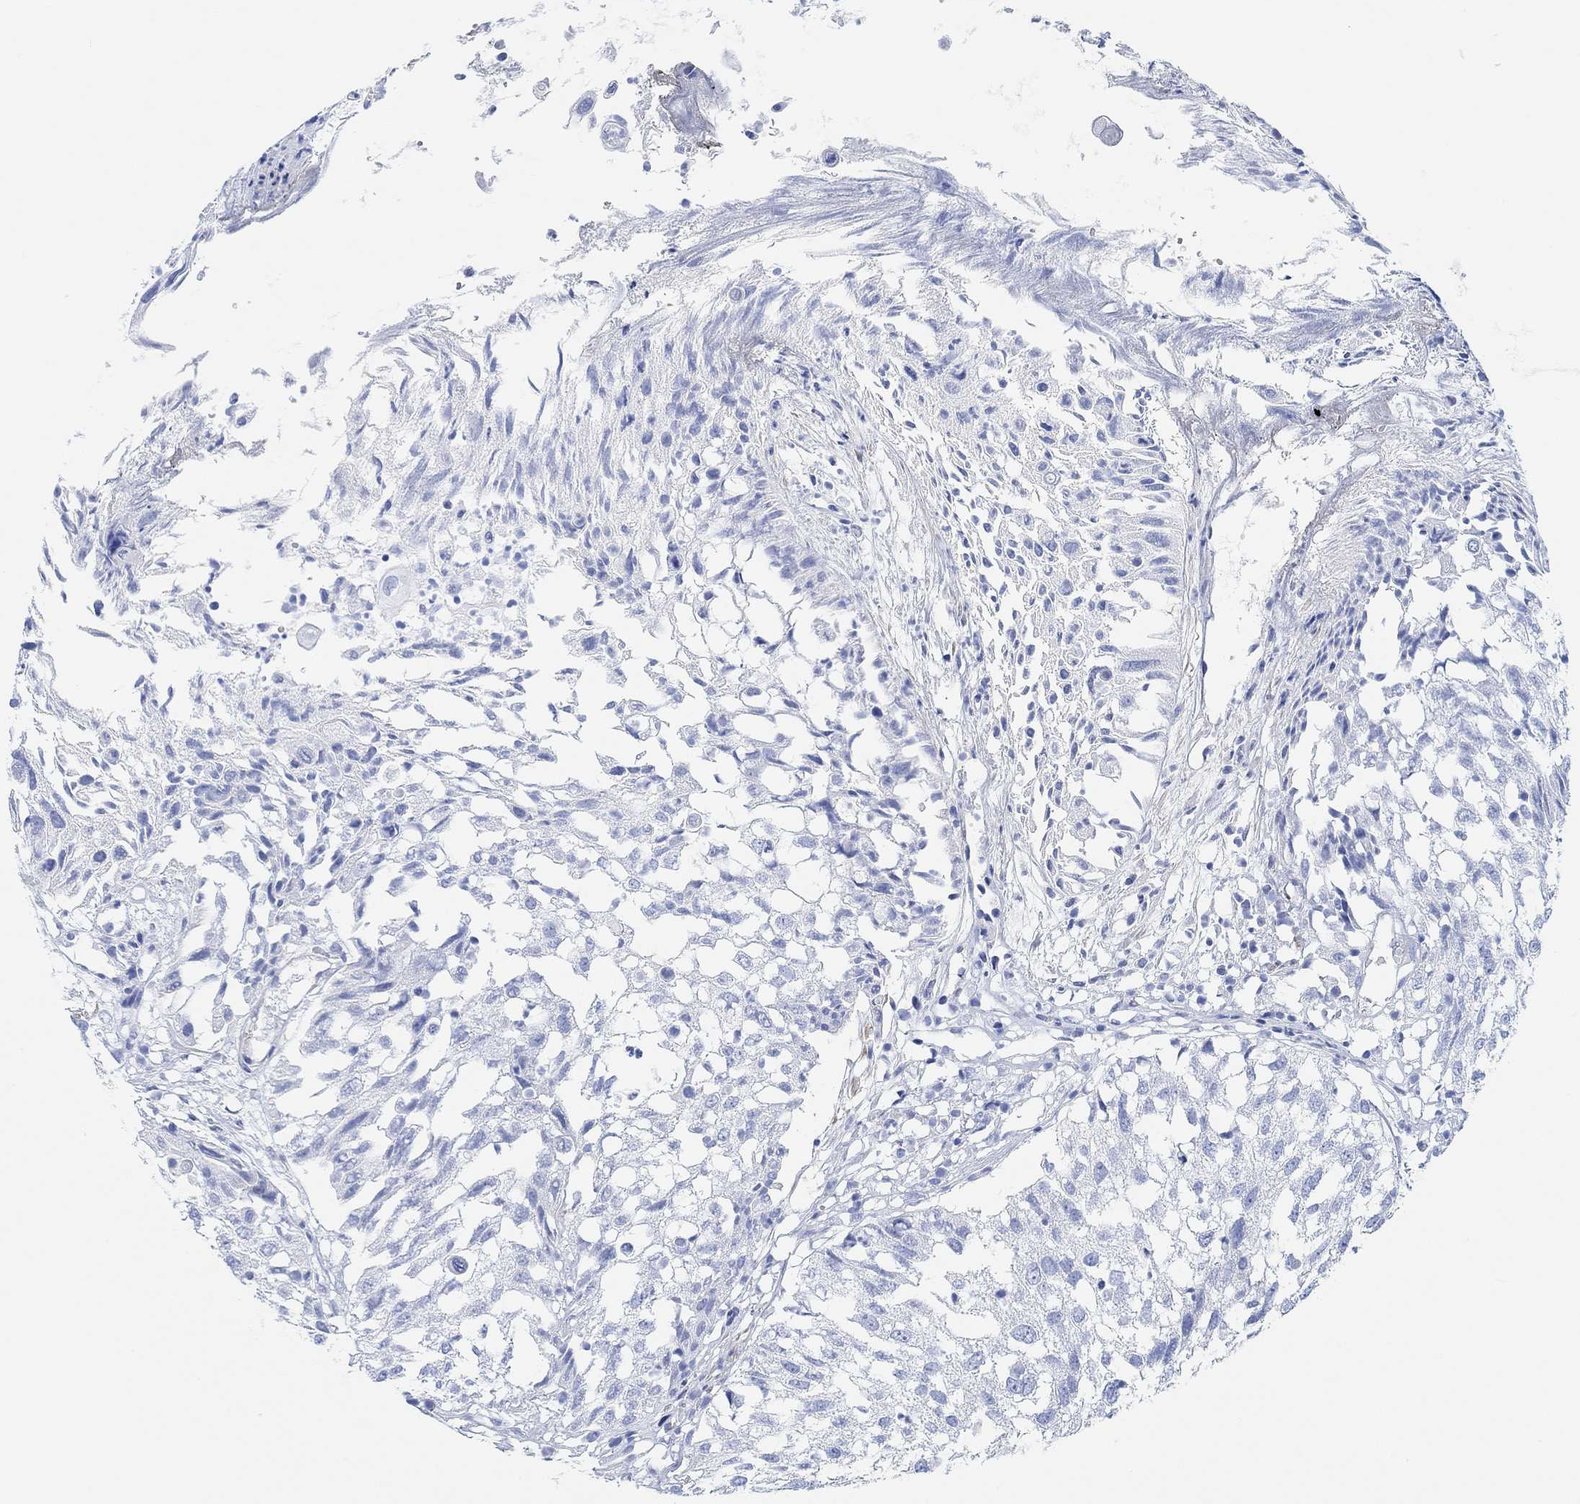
{"staining": {"intensity": "negative", "quantity": "none", "location": "none"}, "tissue": "urothelial cancer", "cell_type": "Tumor cells", "image_type": "cancer", "snomed": [{"axis": "morphology", "description": "Urothelial carcinoma, High grade"}, {"axis": "topography", "description": "Urinary bladder"}], "caption": "A histopathology image of human urothelial cancer is negative for staining in tumor cells.", "gene": "ANKRD33", "patient": {"sex": "female", "age": 79}}